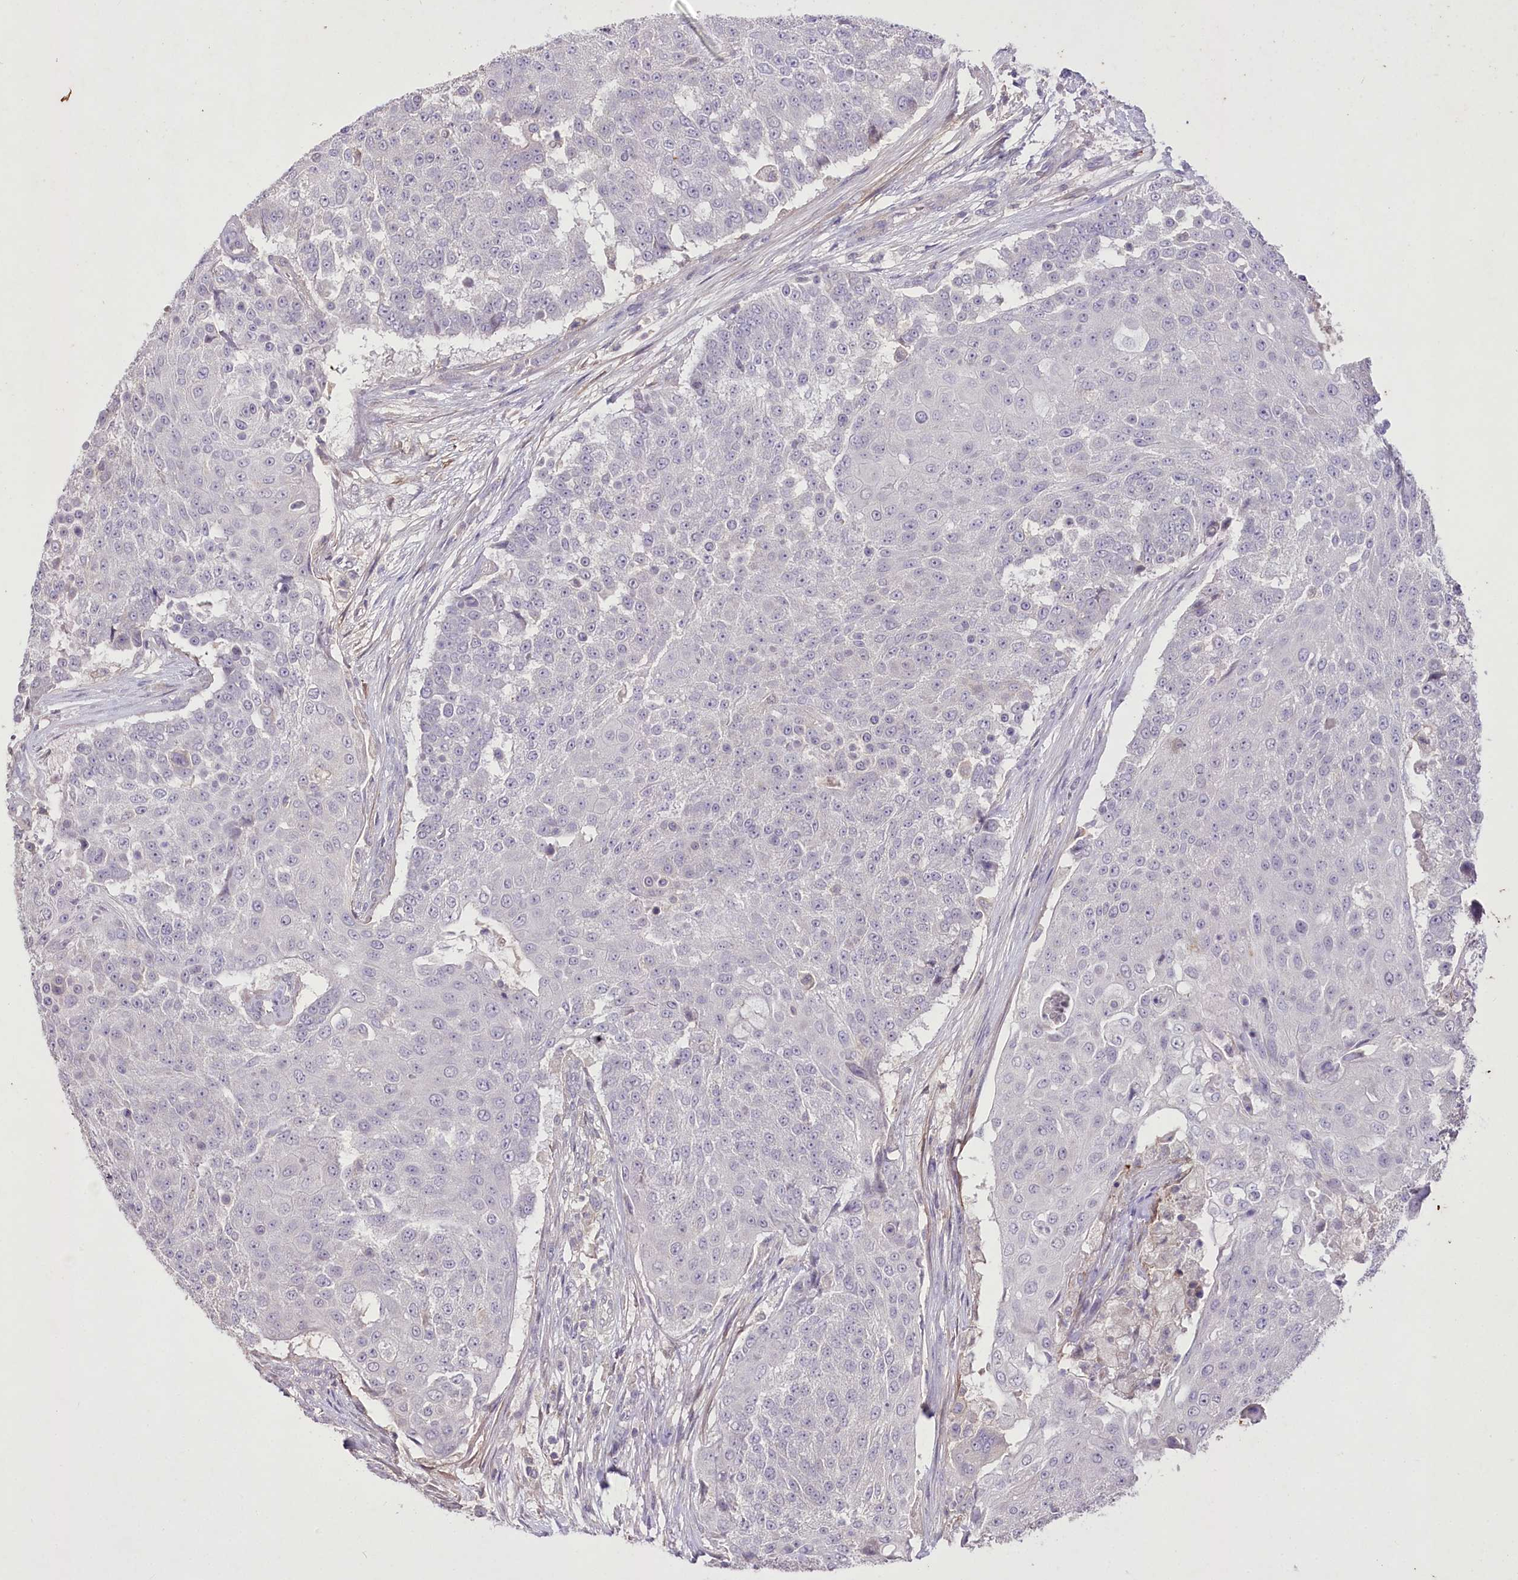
{"staining": {"intensity": "negative", "quantity": "none", "location": "none"}, "tissue": "urothelial cancer", "cell_type": "Tumor cells", "image_type": "cancer", "snomed": [{"axis": "morphology", "description": "Urothelial carcinoma, High grade"}, {"axis": "topography", "description": "Urinary bladder"}], "caption": "Human urothelial cancer stained for a protein using immunohistochemistry (IHC) displays no expression in tumor cells.", "gene": "ENPP1", "patient": {"sex": "female", "age": 63}}